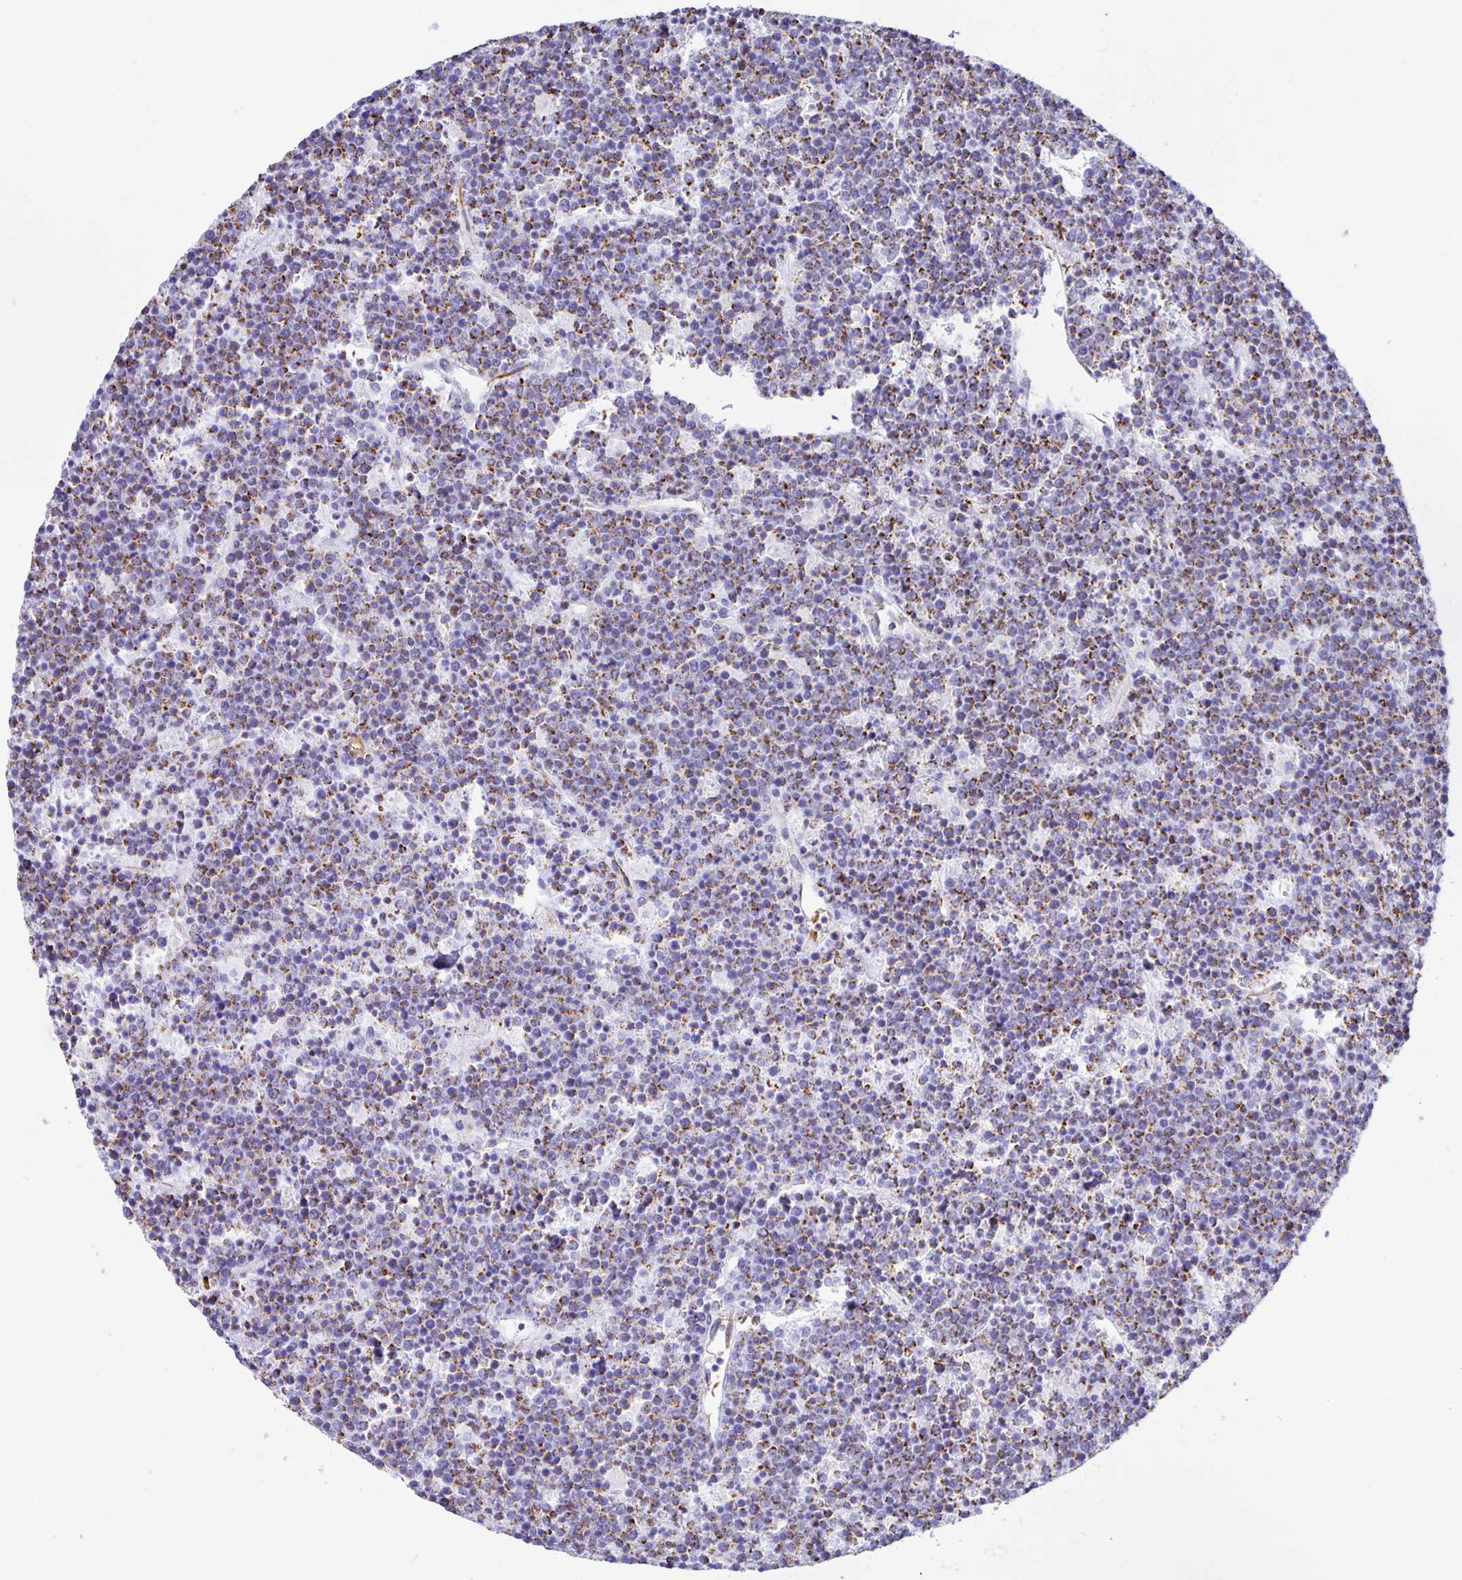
{"staining": {"intensity": "moderate", "quantity": "25%-75%", "location": "cytoplasmic/membranous"}, "tissue": "lymphoma", "cell_type": "Tumor cells", "image_type": "cancer", "snomed": [{"axis": "morphology", "description": "Malignant lymphoma, non-Hodgkin's type, High grade"}, {"axis": "topography", "description": "Ovary"}], "caption": "Immunohistochemistry (IHC) micrograph of neoplastic tissue: lymphoma stained using IHC reveals medium levels of moderate protein expression localized specifically in the cytoplasmic/membranous of tumor cells, appearing as a cytoplasmic/membranous brown color.", "gene": "PLAAT2", "patient": {"sex": "female", "age": 56}}